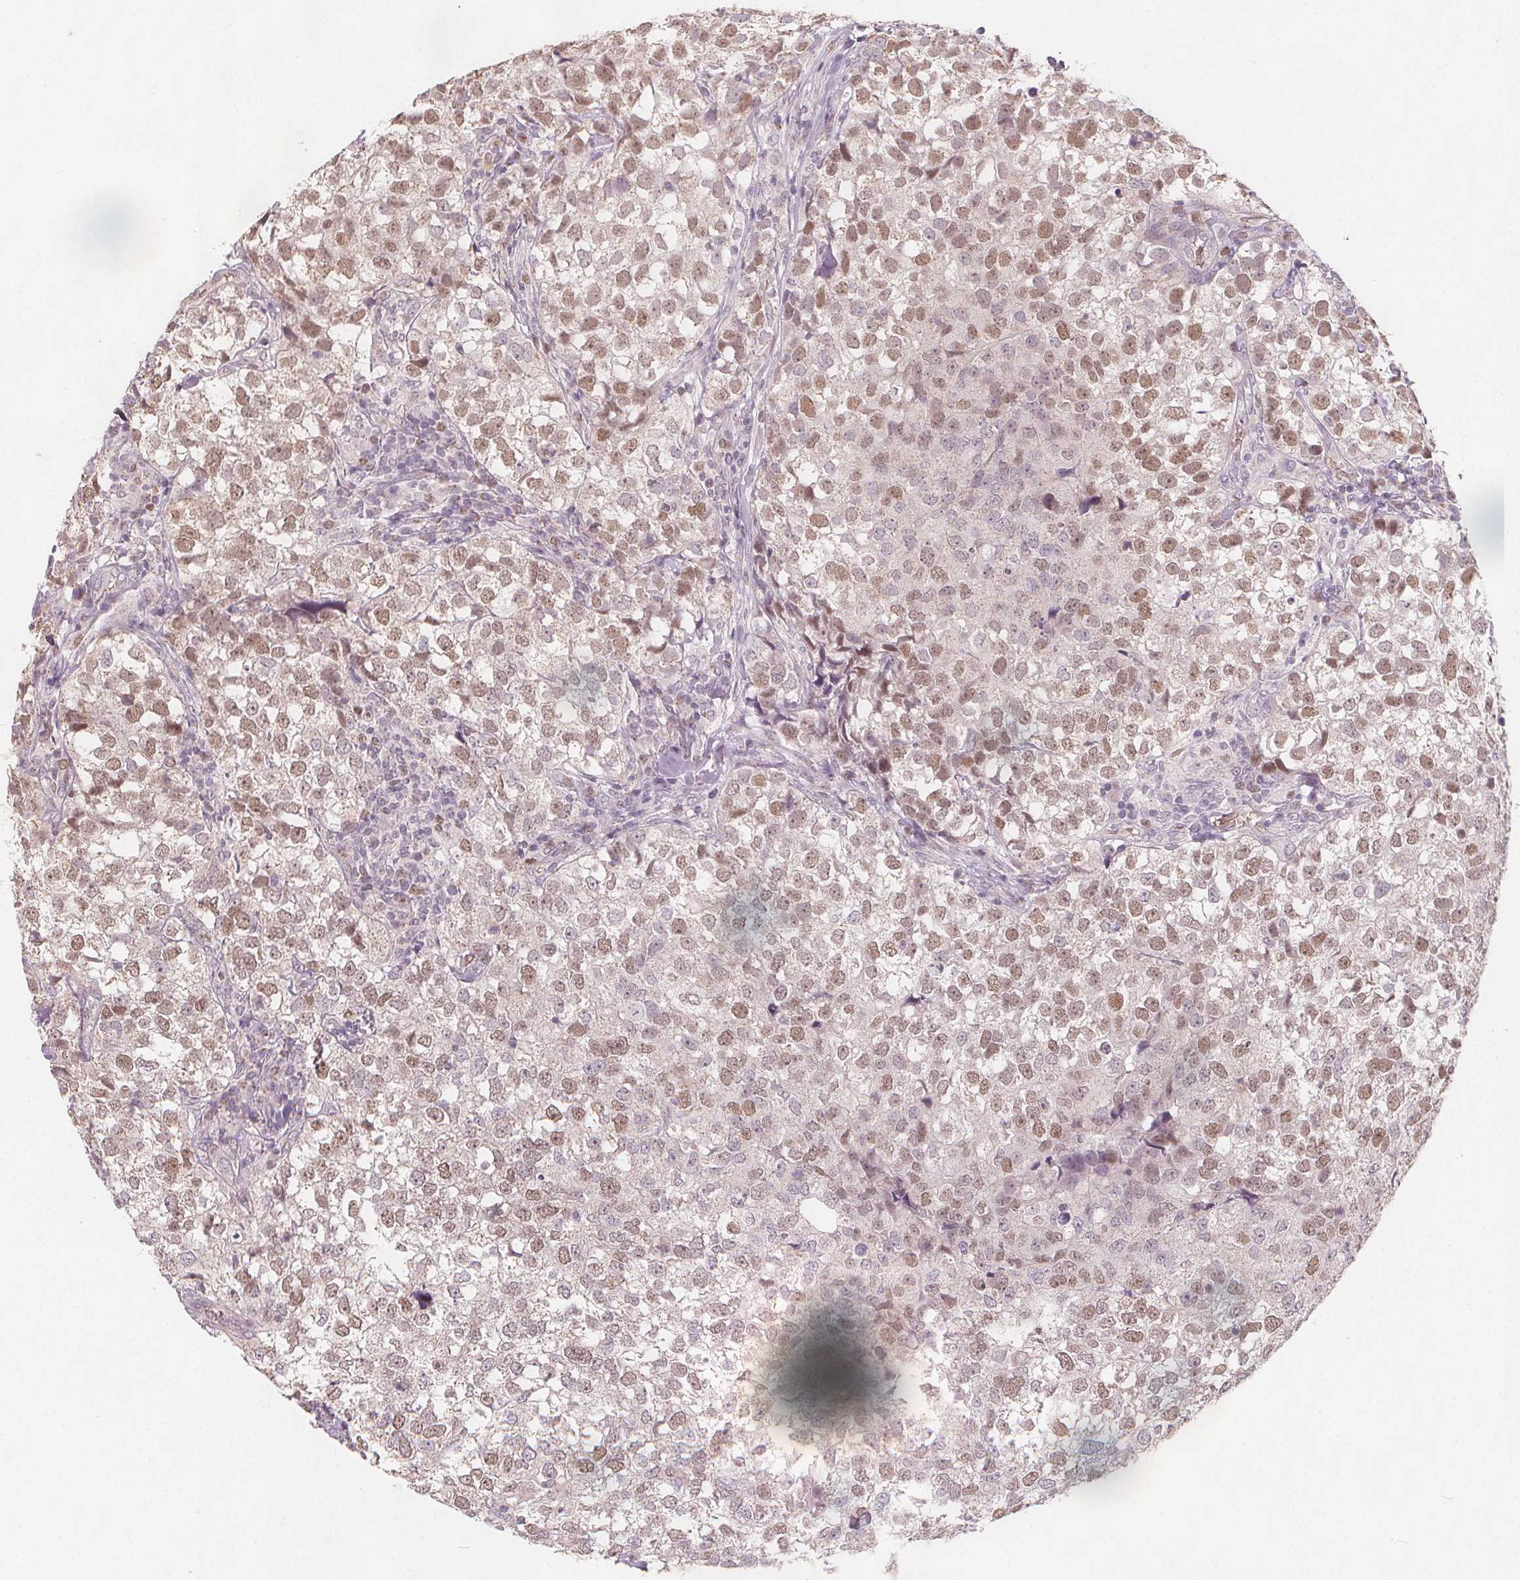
{"staining": {"intensity": "moderate", "quantity": "25%-75%", "location": "nuclear"}, "tissue": "breast cancer", "cell_type": "Tumor cells", "image_type": "cancer", "snomed": [{"axis": "morphology", "description": "Duct carcinoma"}, {"axis": "topography", "description": "Breast"}], "caption": "This is an image of immunohistochemistry staining of breast invasive ductal carcinoma, which shows moderate positivity in the nuclear of tumor cells.", "gene": "TIPIN", "patient": {"sex": "female", "age": 30}}